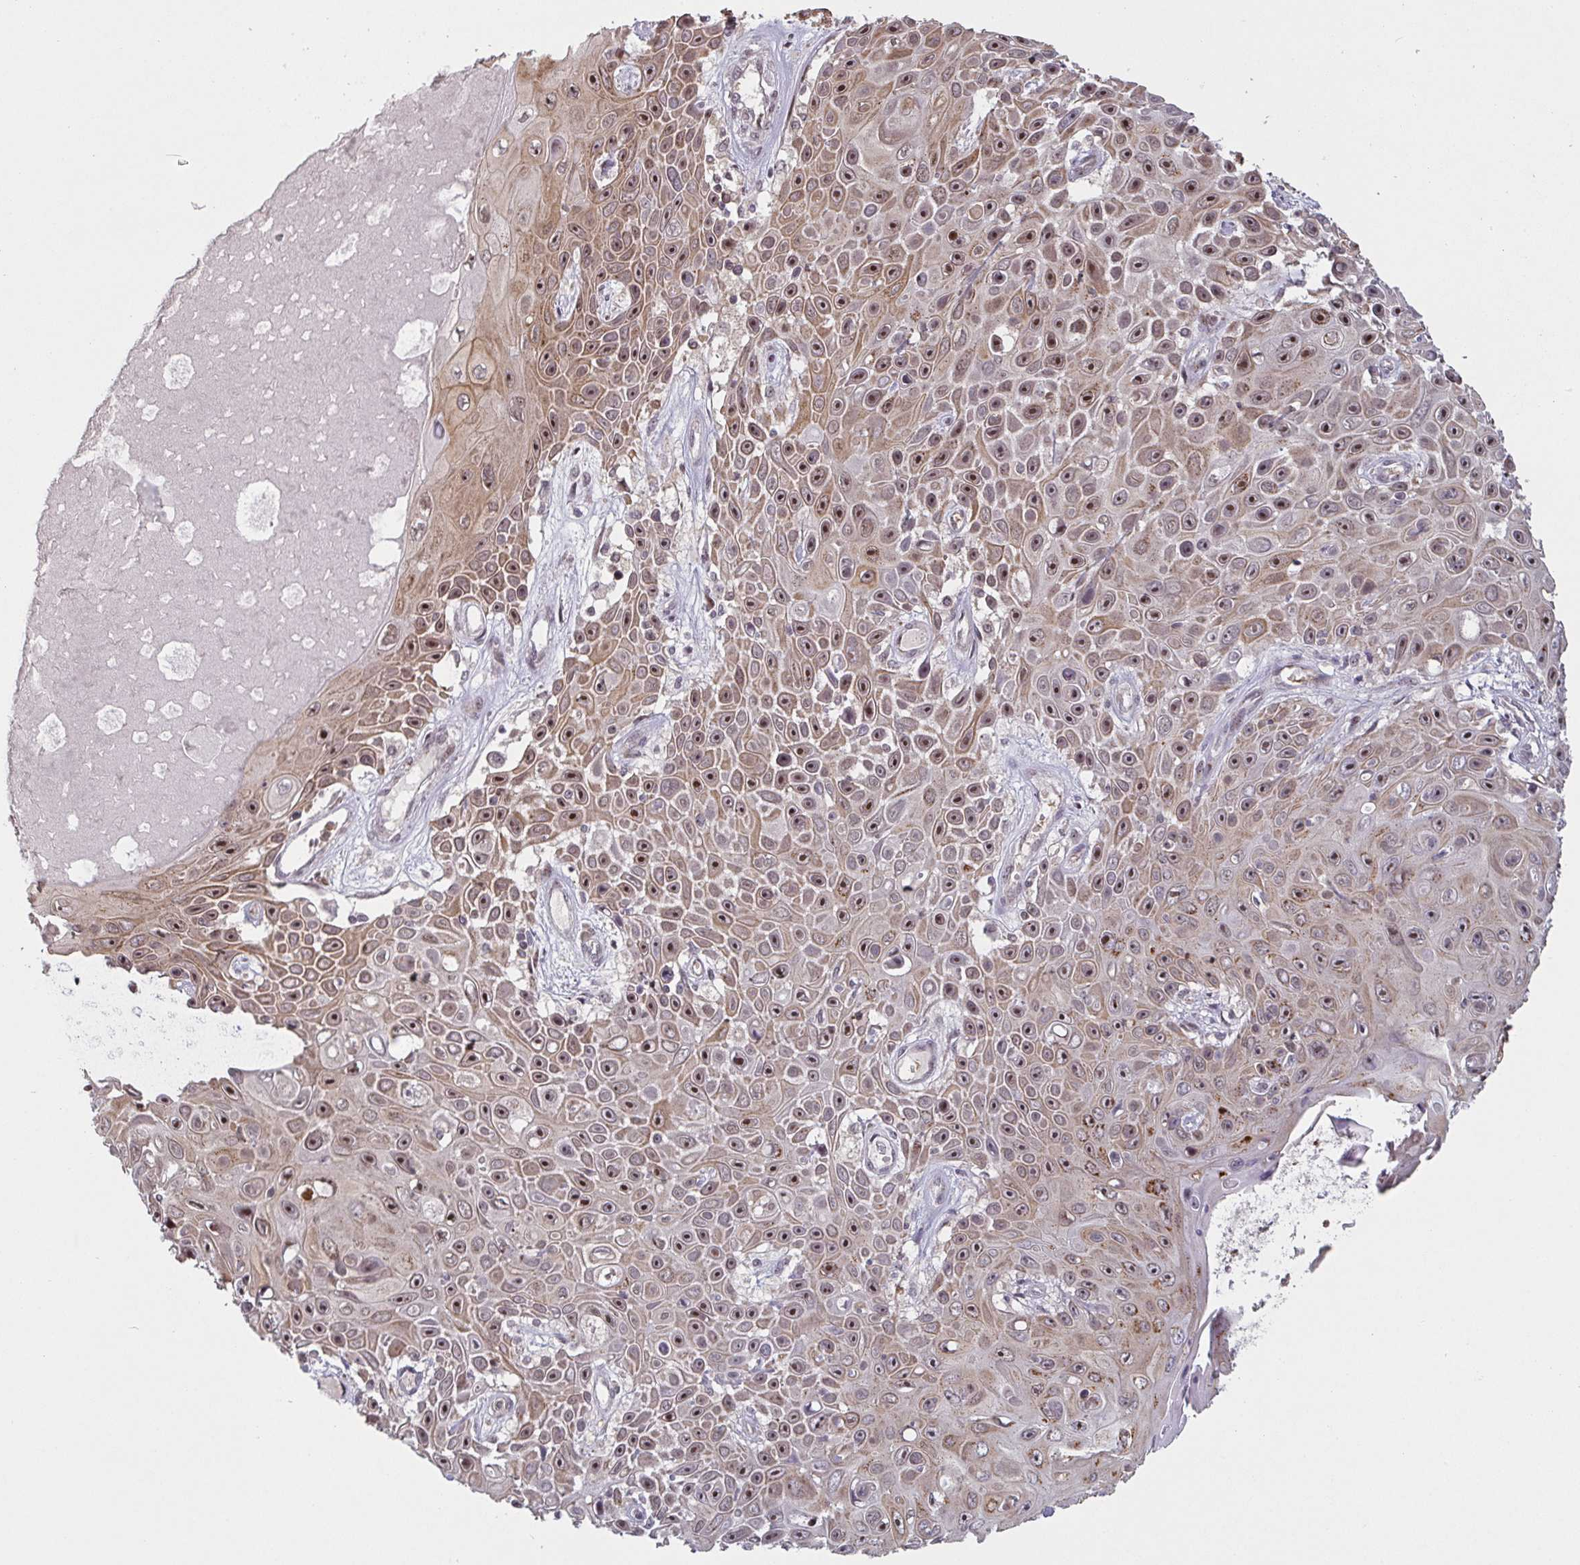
{"staining": {"intensity": "moderate", "quantity": ">75%", "location": "cytoplasmic/membranous,nuclear"}, "tissue": "skin cancer", "cell_type": "Tumor cells", "image_type": "cancer", "snomed": [{"axis": "morphology", "description": "Squamous cell carcinoma, NOS"}, {"axis": "topography", "description": "Skin"}], "caption": "DAB immunohistochemical staining of human skin cancer demonstrates moderate cytoplasmic/membranous and nuclear protein expression in approximately >75% of tumor cells.", "gene": "NLRP13", "patient": {"sex": "male", "age": 82}}